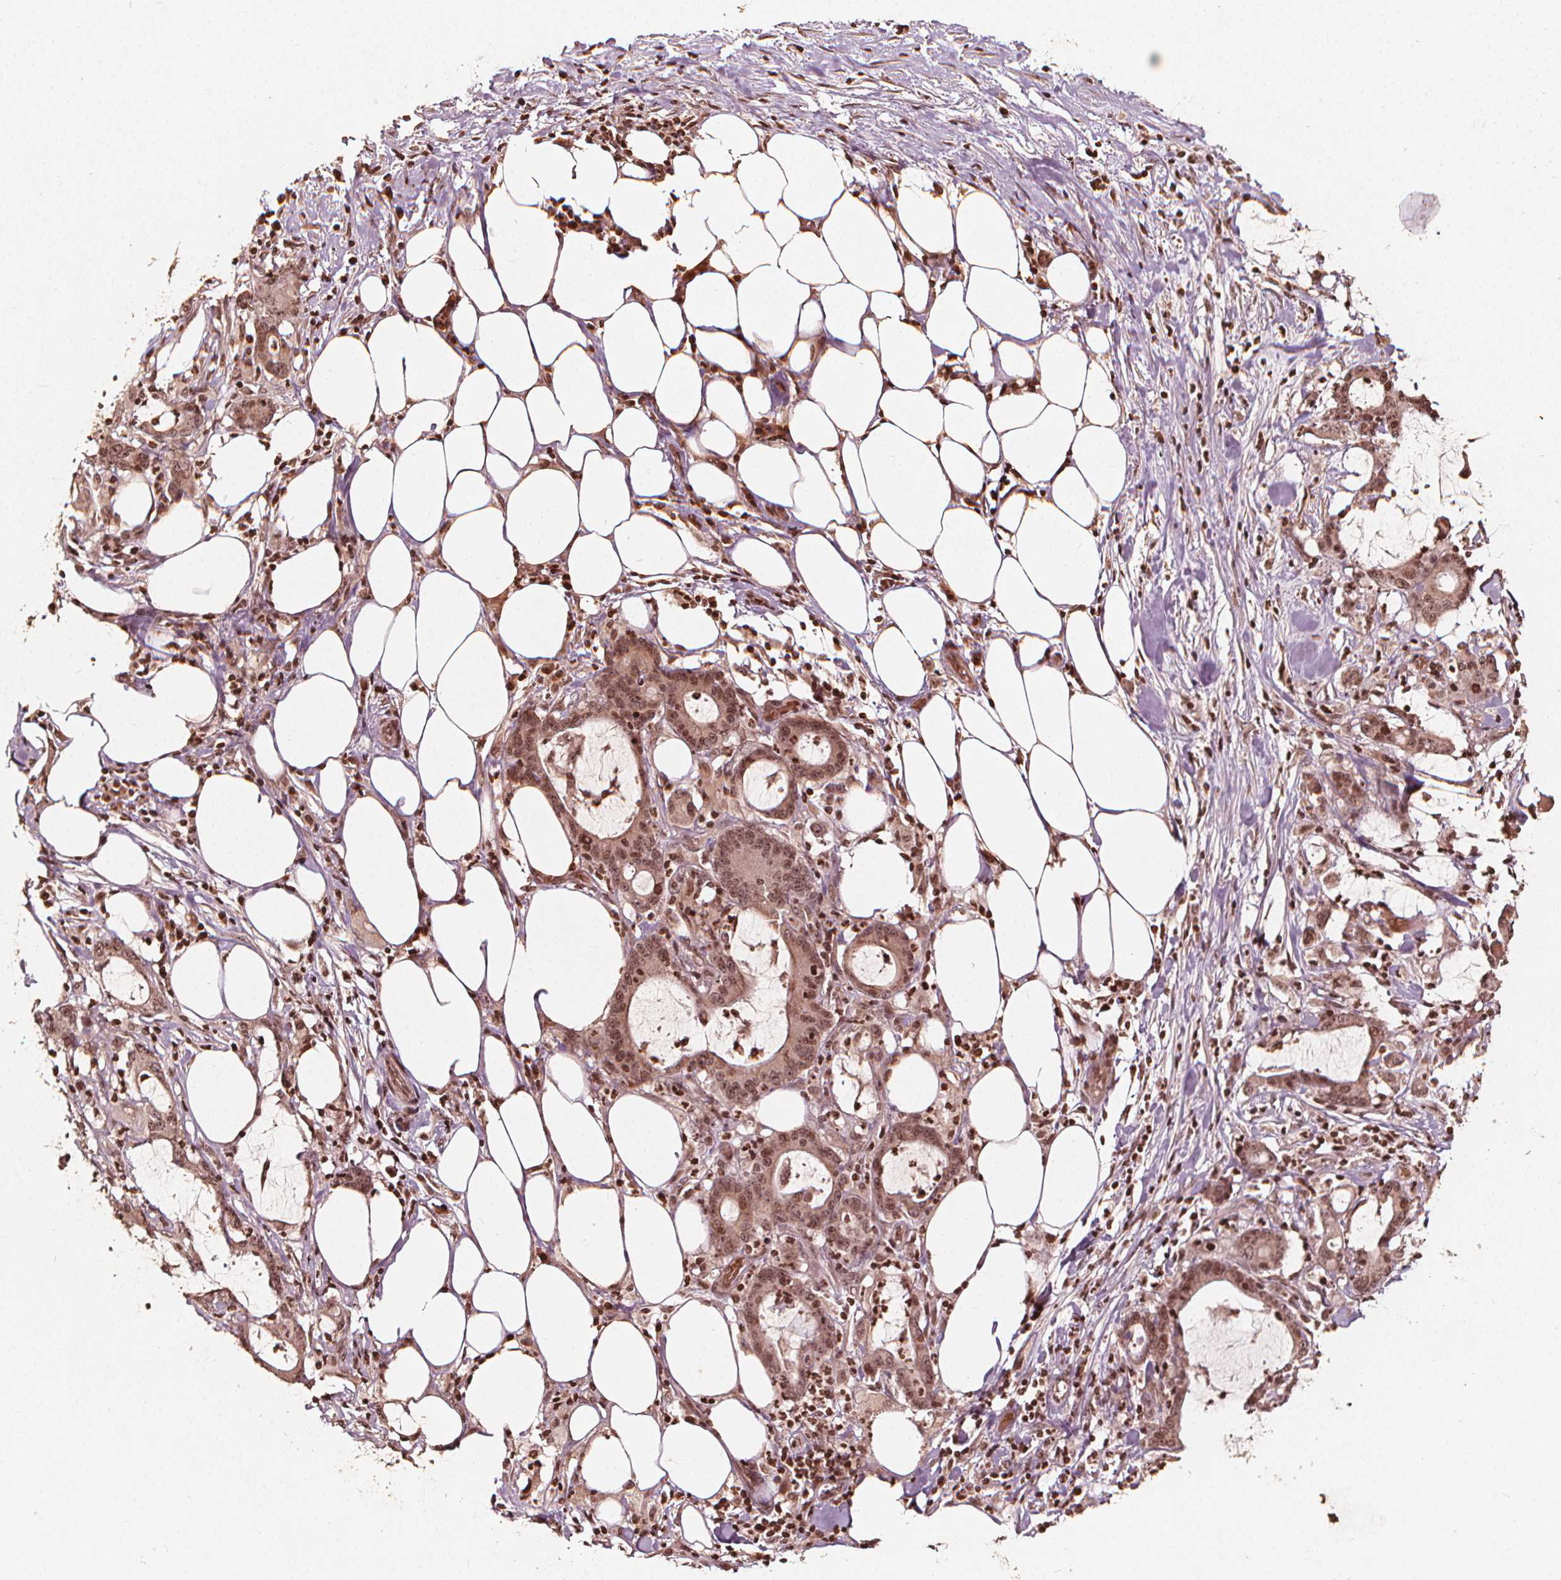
{"staining": {"intensity": "moderate", "quantity": ">75%", "location": "nuclear"}, "tissue": "stomach cancer", "cell_type": "Tumor cells", "image_type": "cancer", "snomed": [{"axis": "morphology", "description": "Adenocarcinoma, NOS"}, {"axis": "topography", "description": "Stomach, upper"}], "caption": "A brown stain labels moderate nuclear staining of a protein in stomach cancer (adenocarcinoma) tumor cells. The staining was performed using DAB (3,3'-diaminobenzidine) to visualize the protein expression in brown, while the nuclei were stained in blue with hematoxylin (Magnification: 20x).", "gene": "H3C14", "patient": {"sex": "male", "age": 68}}